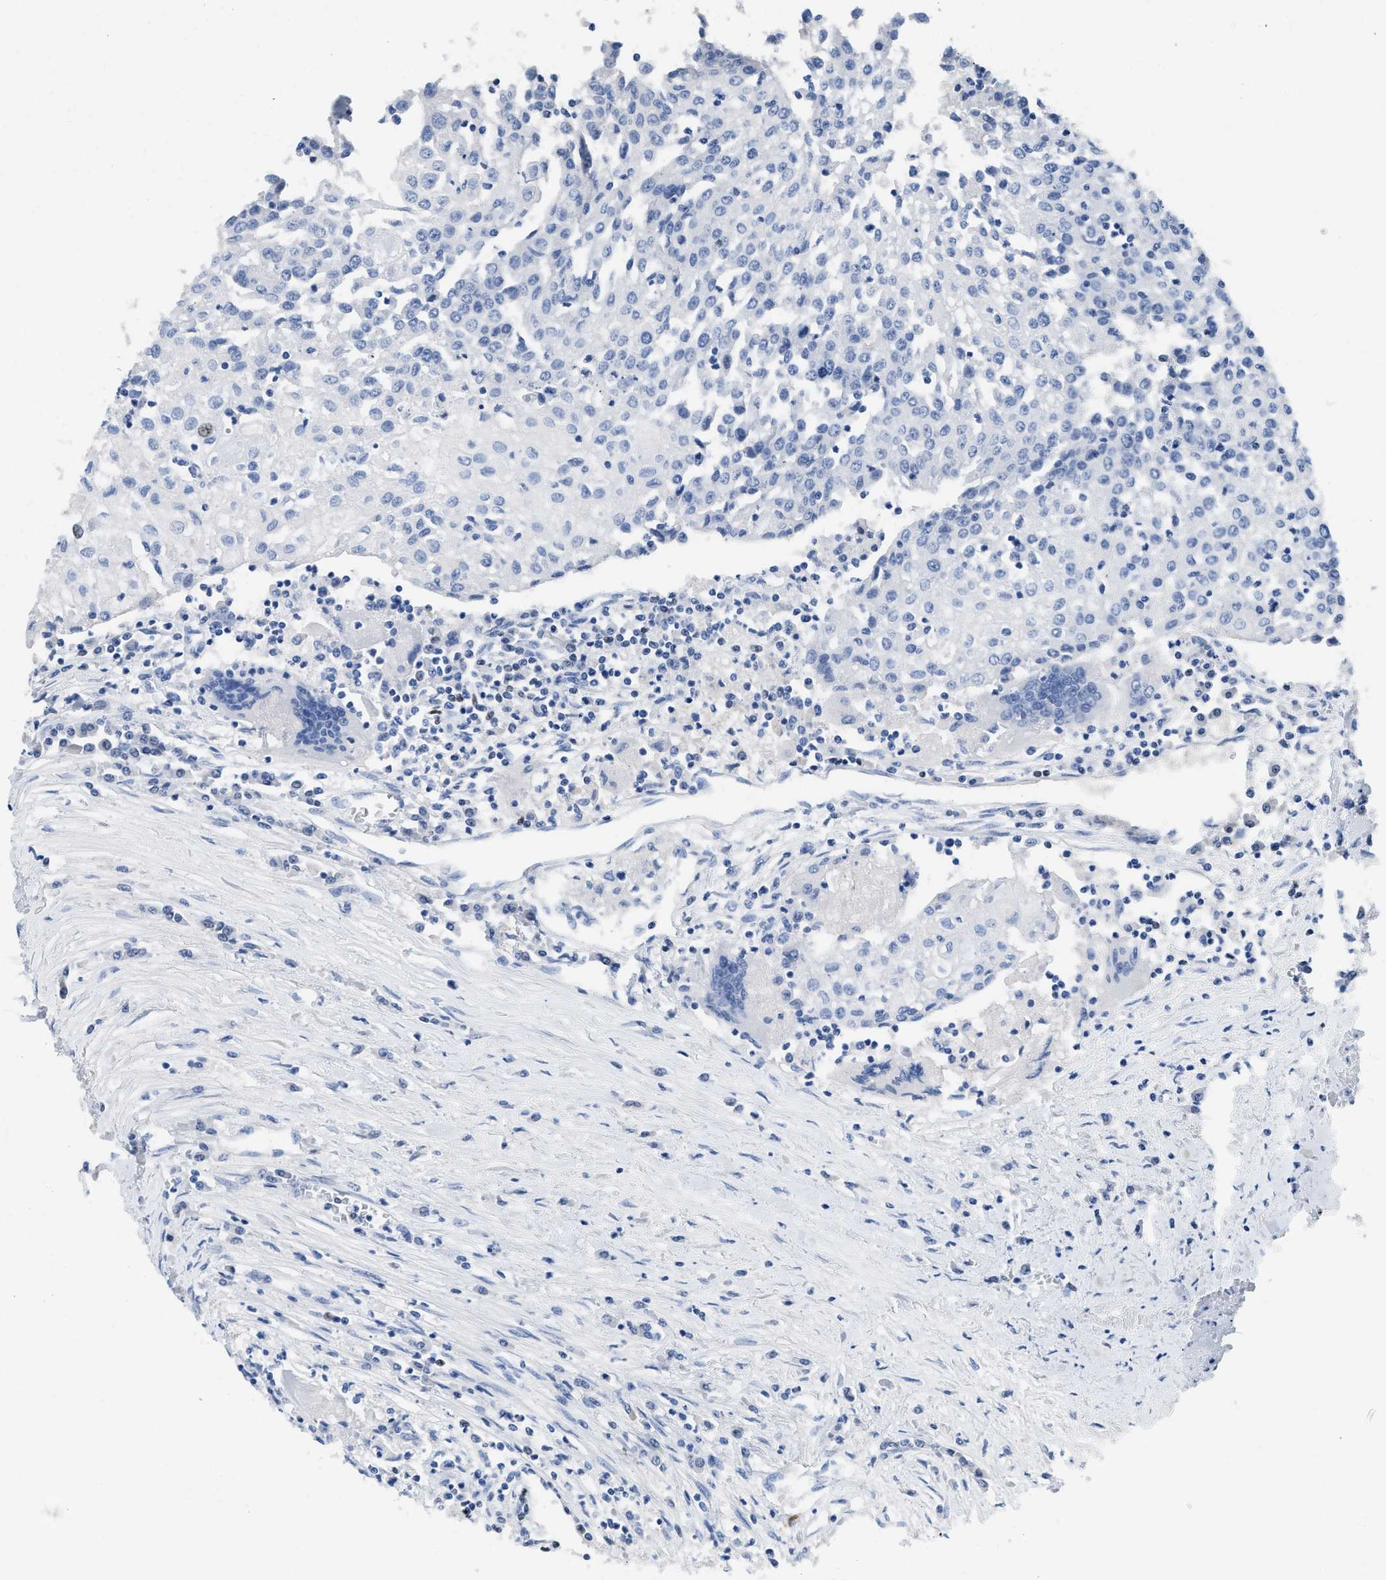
{"staining": {"intensity": "negative", "quantity": "none", "location": "none"}, "tissue": "urothelial cancer", "cell_type": "Tumor cells", "image_type": "cancer", "snomed": [{"axis": "morphology", "description": "Urothelial carcinoma, High grade"}, {"axis": "topography", "description": "Urinary bladder"}], "caption": "Immunohistochemistry (IHC) image of human high-grade urothelial carcinoma stained for a protein (brown), which demonstrates no expression in tumor cells.", "gene": "TCF7", "patient": {"sex": "female", "age": 85}}